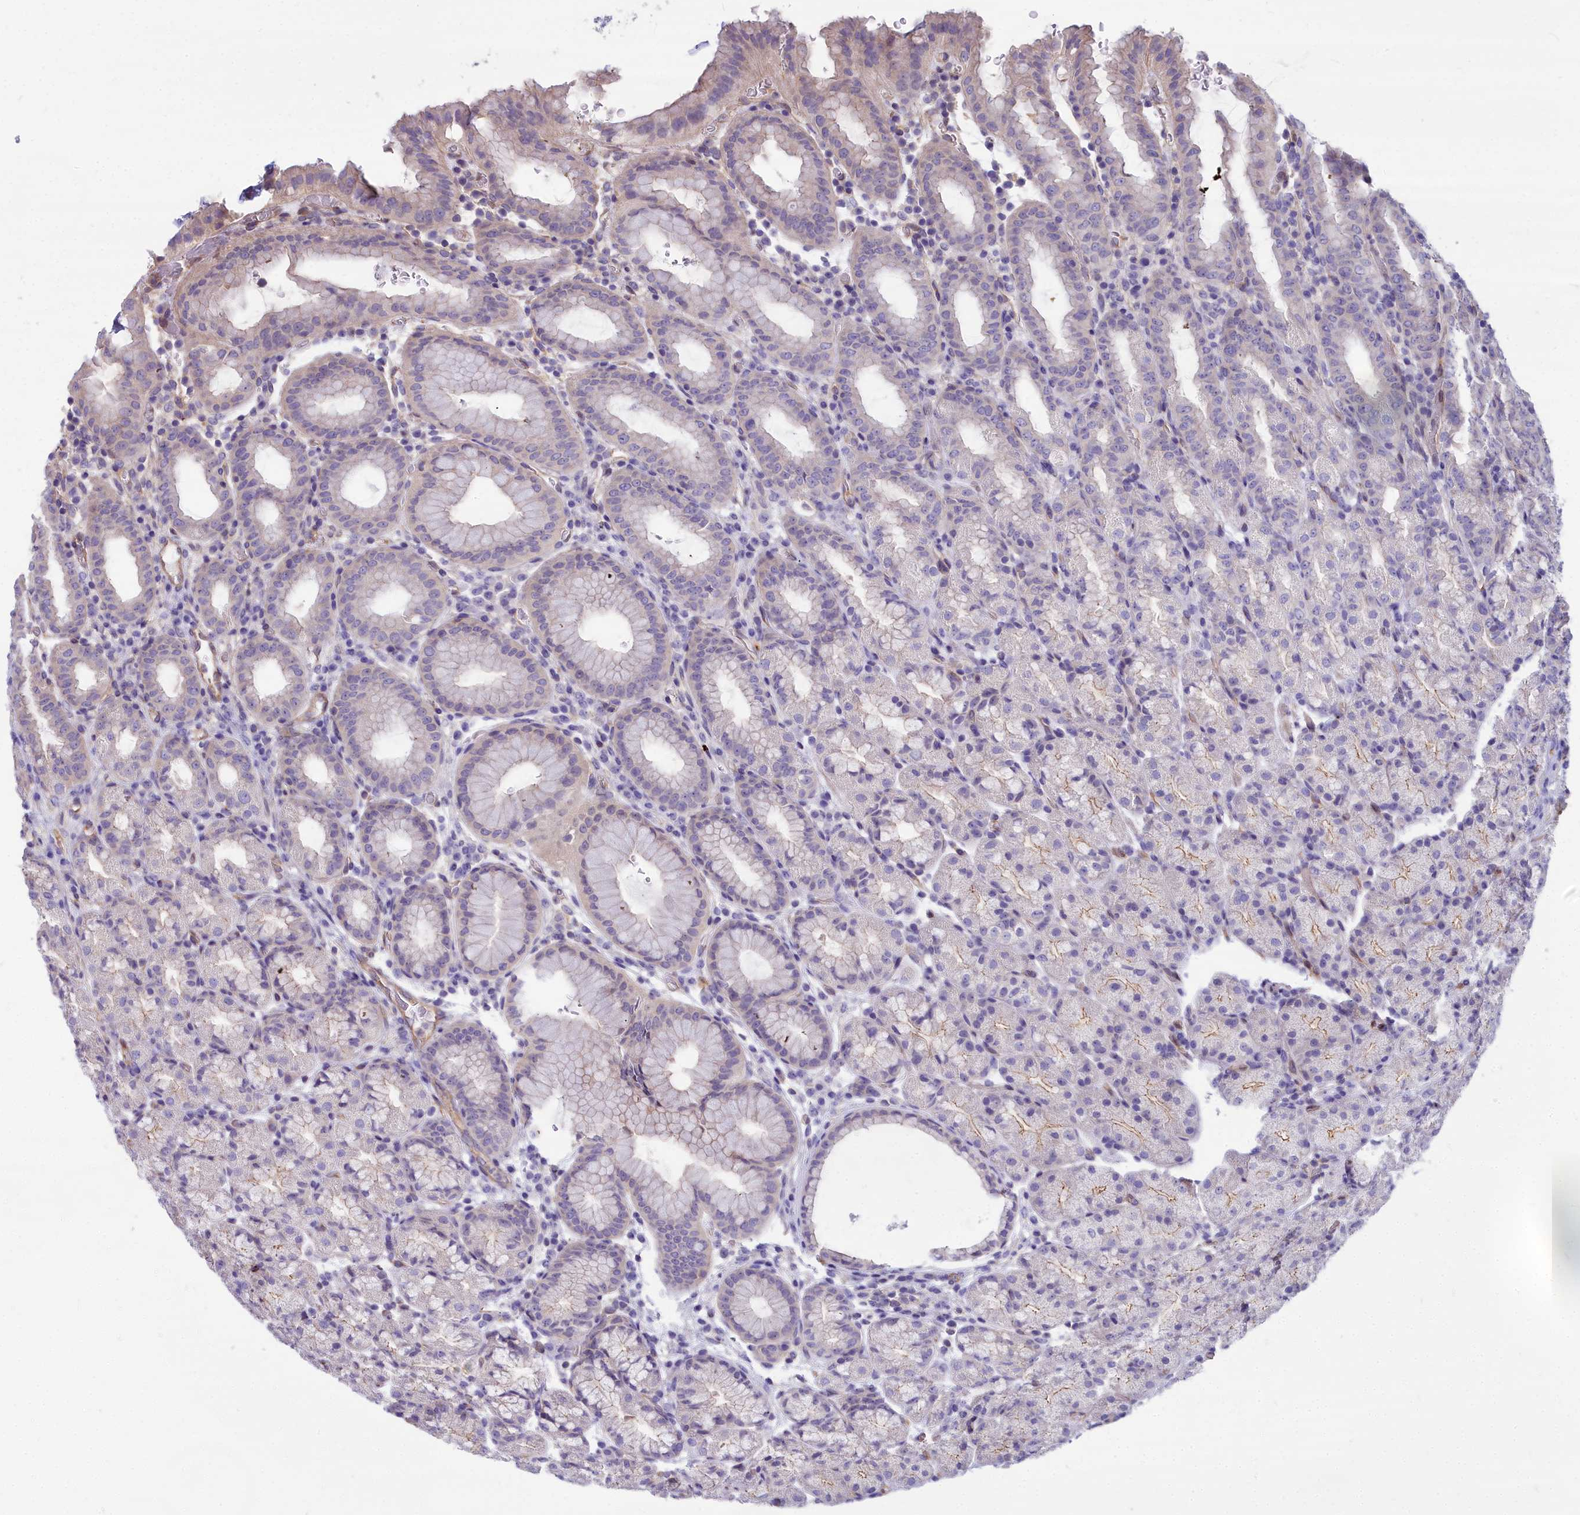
{"staining": {"intensity": "moderate", "quantity": "<25%", "location": "cytoplasmic/membranous"}, "tissue": "stomach", "cell_type": "Glandular cells", "image_type": "normal", "snomed": [{"axis": "morphology", "description": "Normal tissue, NOS"}, {"axis": "topography", "description": "Stomach, upper"}, {"axis": "topography", "description": "Stomach, lower"}, {"axis": "topography", "description": "Small intestine"}], "caption": "This histopathology image exhibits immunohistochemistry staining of unremarkable human stomach, with low moderate cytoplasmic/membranous expression in approximately <25% of glandular cells.", "gene": "HLA", "patient": {"sex": "male", "age": 68}}